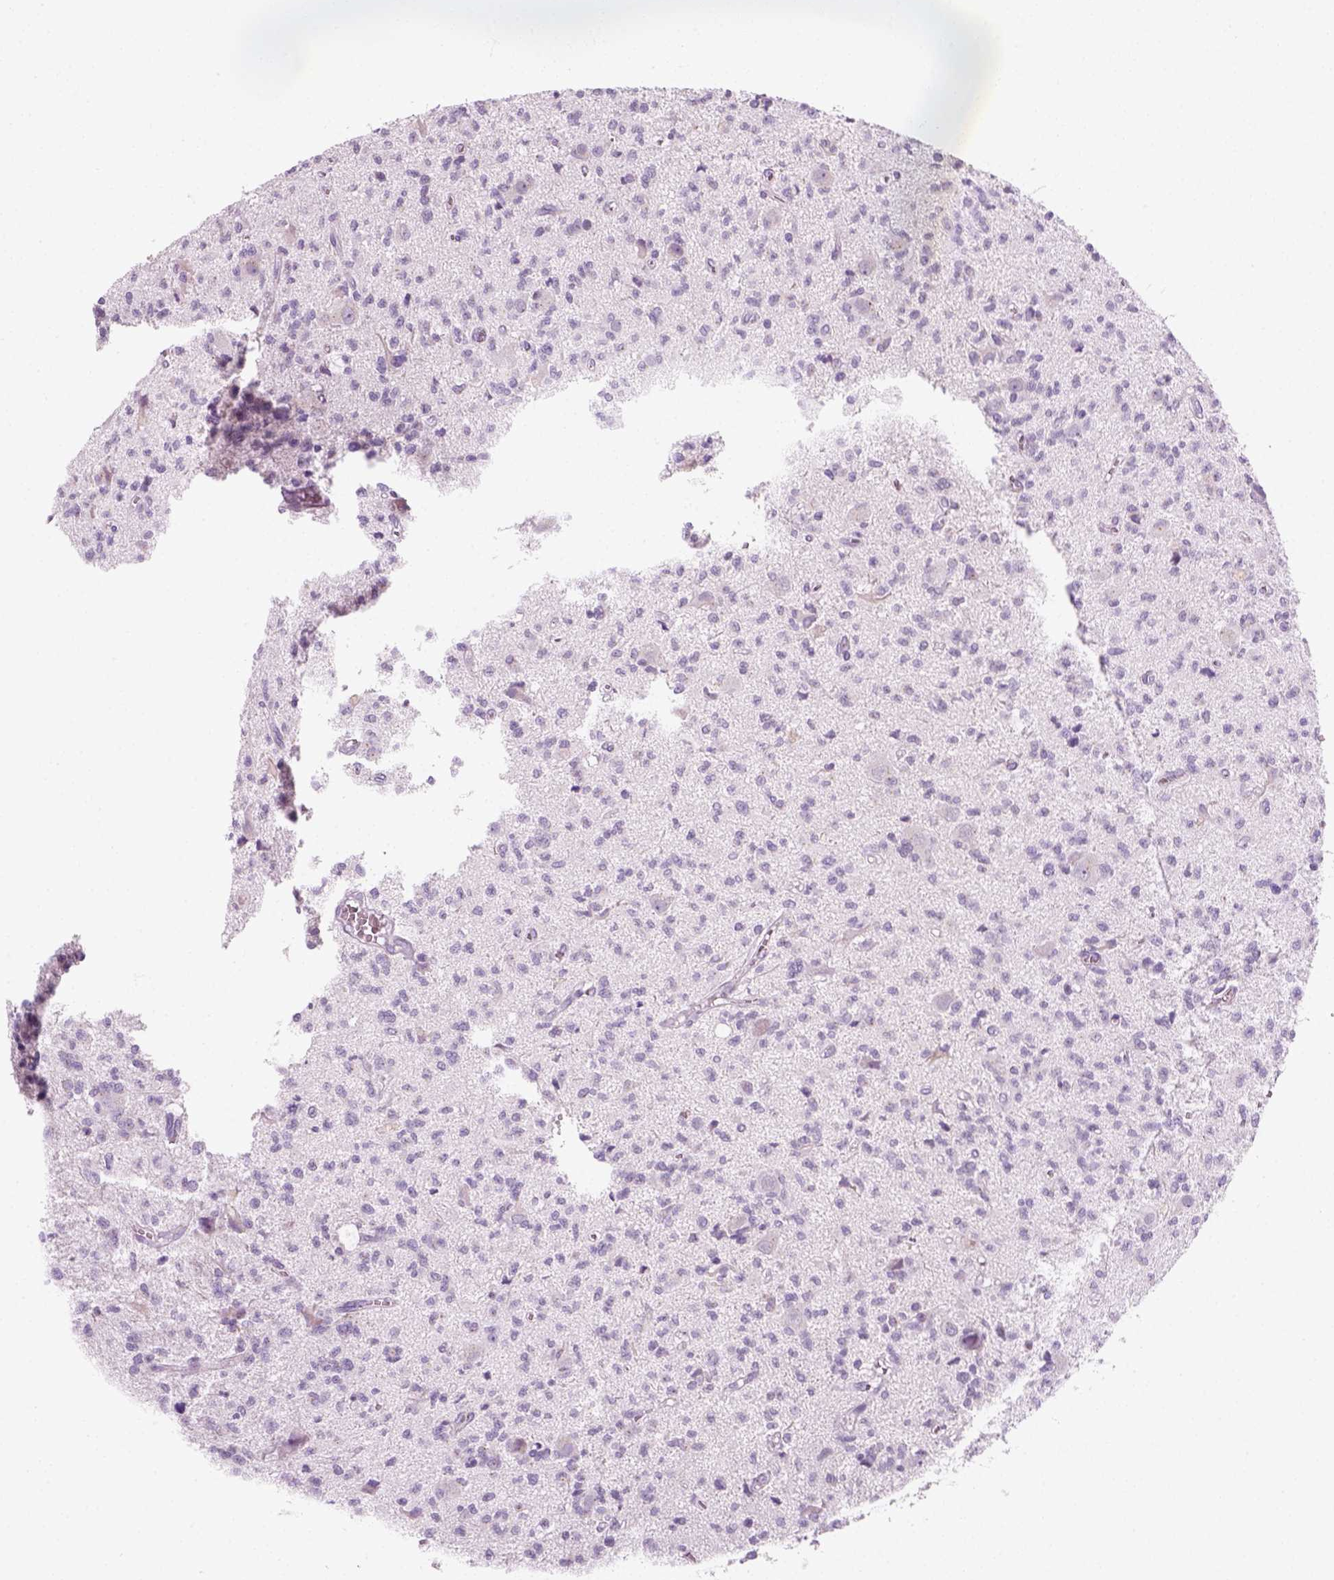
{"staining": {"intensity": "negative", "quantity": "none", "location": "none"}, "tissue": "glioma", "cell_type": "Tumor cells", "image_type": "cancer", "snomed": [{"axis": "morphology", "description": "Glioma, malignant, Low grade"}, {"axis": "topography", "description": "Brain"}], "caption": "High power microscopy histopathology image of an immunohistochemistry (IHC) micrograph of malignant glioma (low-grade), revealing no significant positivity in tumor cells. (DAB (3,3'-diaminobenzidine) immunohistochemistry visualized using brightfield microscopy, high magnification).", "gene": "IL4", "patient": {"sex": "male", "age": 64}}